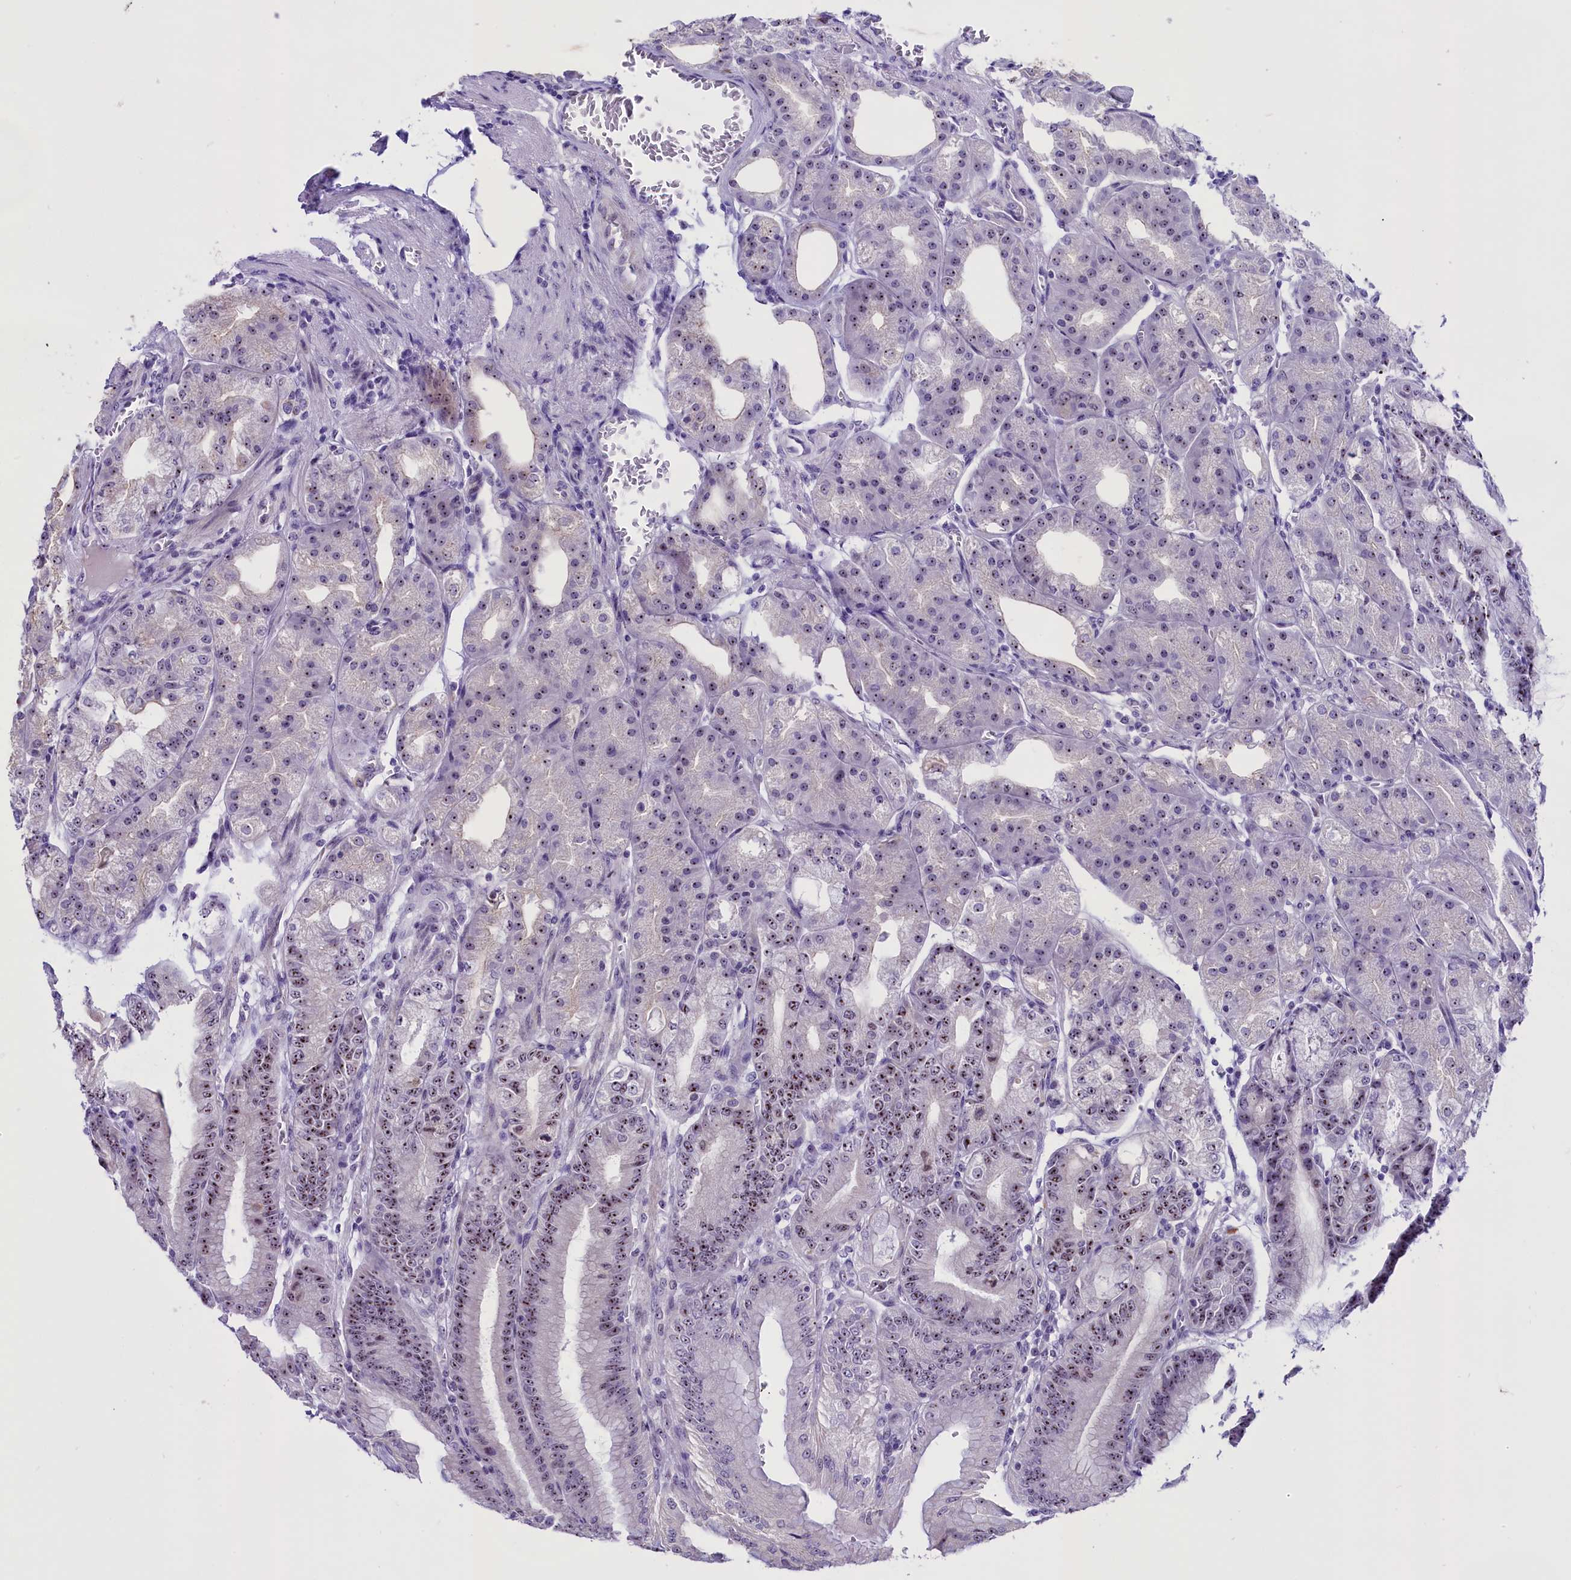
{"staining": {"intensity": "moderate", "quantity": ">75%", "location": "nuclear"}, "tissue": "stomach", "cell_type": "Glandular cells", "image_type": "normal", "snomed": [{"axis": "morphology", "description": "Normal tissue, NOS"}, {"axis": "topography", "description": "Stomach, lower"}], "caption": "Immunohistochemical staining of unremarkable stomach reveals medium levels of moderate nuclear staining in about >75% of glandular cells. (brown staining indicates protein expression, while blue staining denotes nuclei).", "gene": "TBL3", "patient": {"sex": "male", "age": 71}}